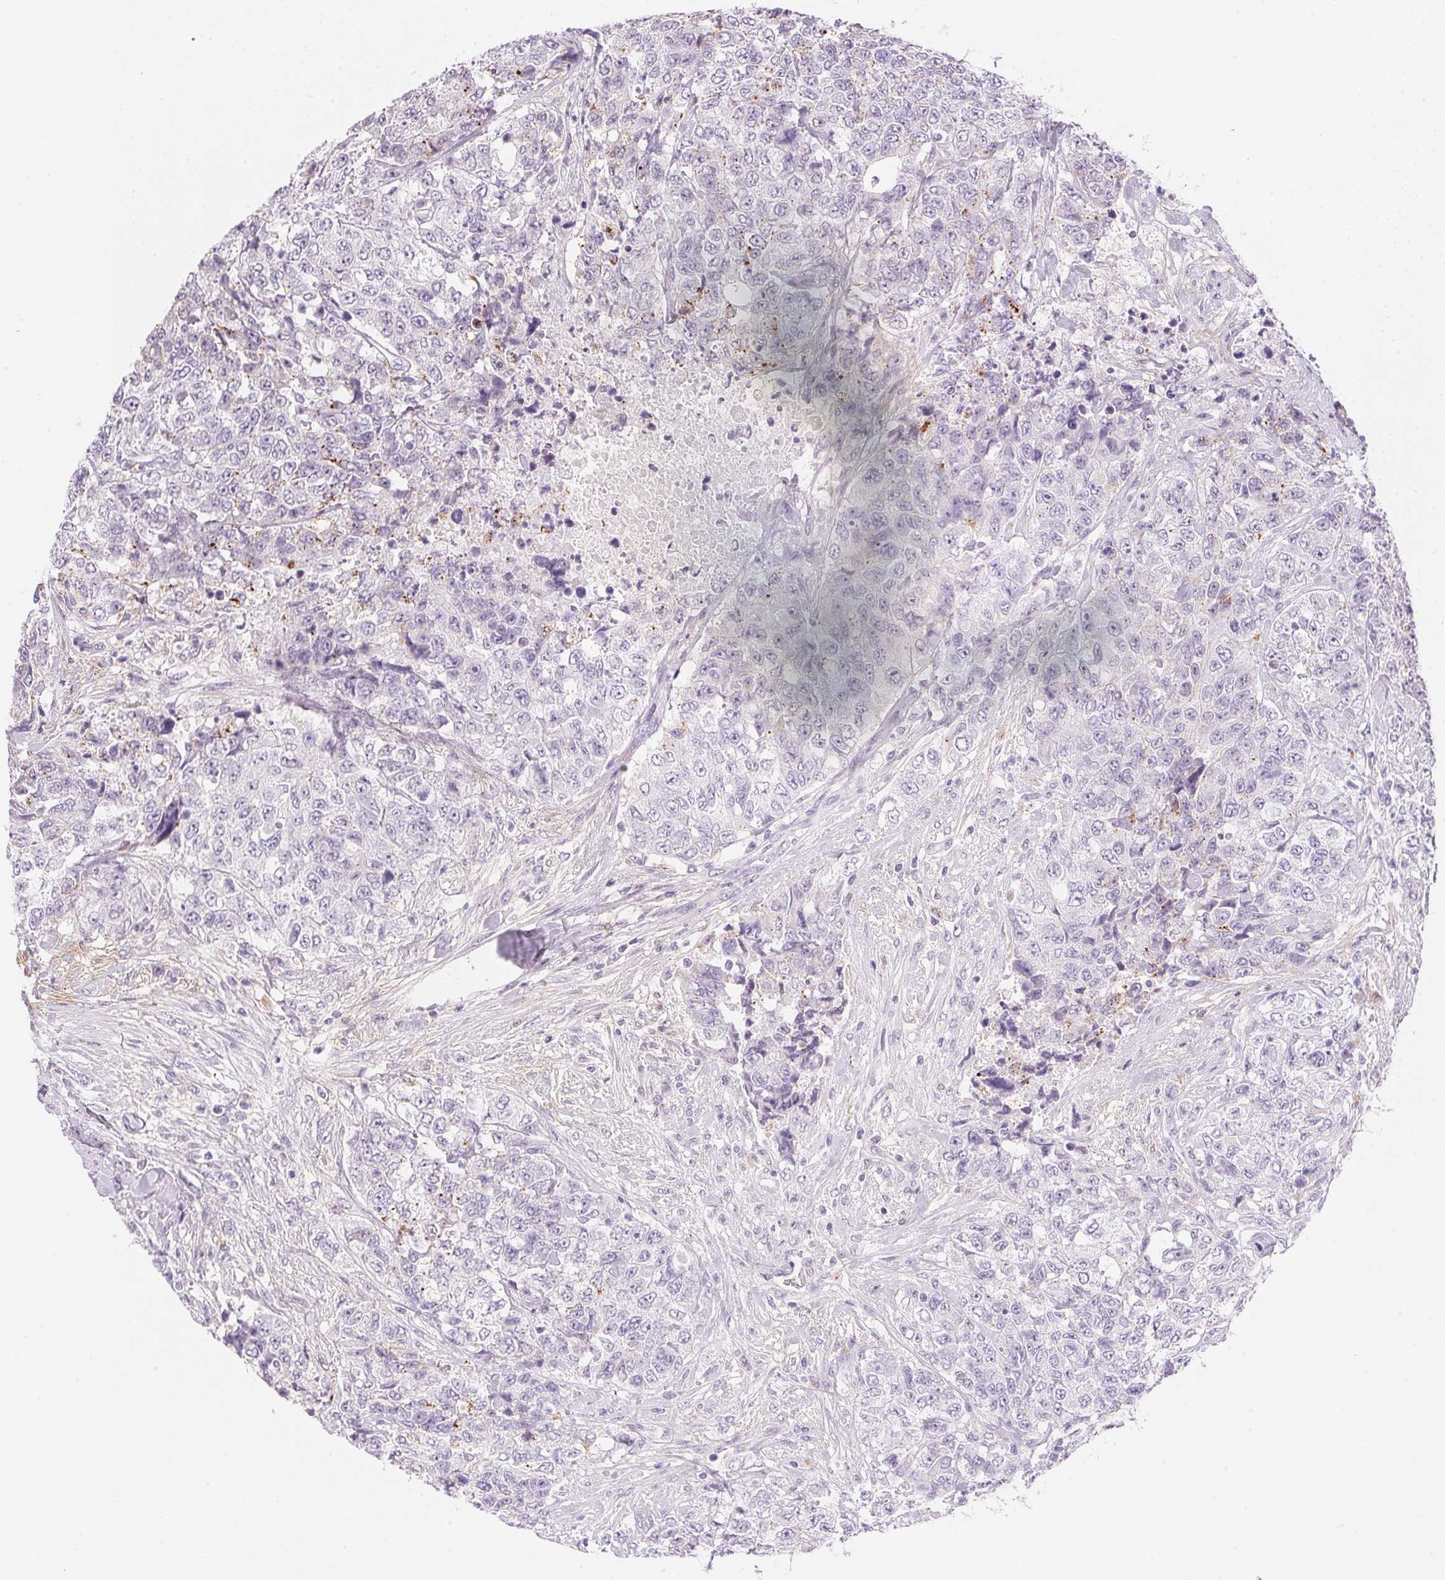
{"staining": {"intensity": "negative", "quantity": "none", "location": "none"}, "tissue": "urothelial cancer", "cell_type": "Tumor cells", "image_type": "cancer", "snomed": [{"axis": "morphology", "description": "Urothelial carcinoma, High grade"}, {"axis": "topography", "description": "Urinary bladder"}], "caption": "IHC micrograph of neoplastic tissue: human high-grade urothelial carcinoma stained with DAB (3,3'-diaminobenzidine) reveals no significant protein expression in tumor cells.", "gene": "TEKT1", "patient": {"sex": "female", "age": 78}}